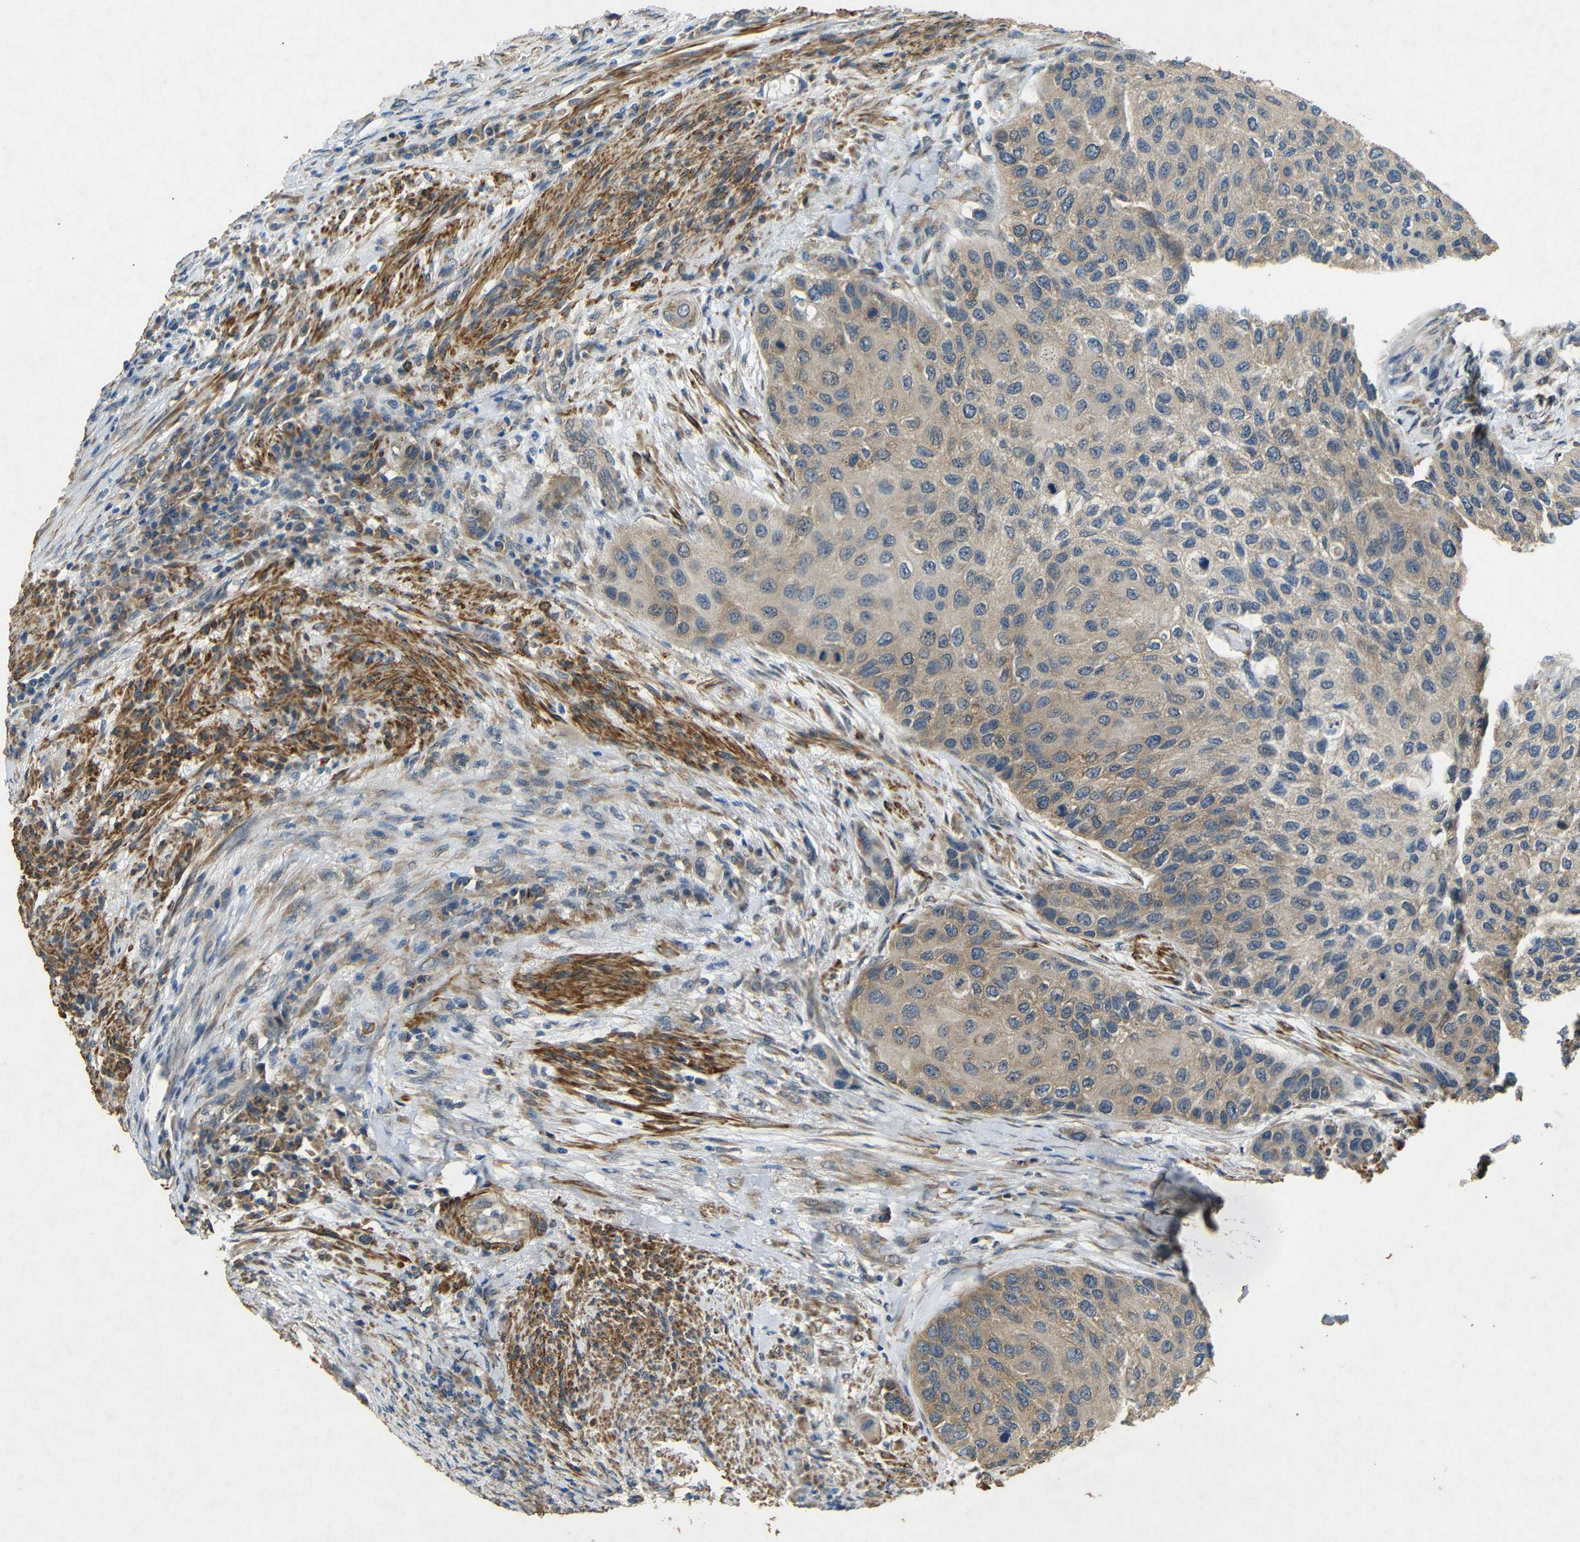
{"staining": {"intensity": "moderate", "quantity": ">75%", "location": "cytoplasmic/membranous"}, "tissue": "urothelial cancer", "cell_type": "Tumor cells", "image_type": "cancer", "snomed": [{"axis": "morphology", "description": "Urothelial carcinoma, High grade"}, {"axis": "topography", "description": "Urinary bladder"}], "caption": "Immunohistochemistry of high-grade urothelial carcinoma displays medium levels of moderate cytoplasmic/membranous staining in approximately >75% of tumor cells. The protein is stained brown, and the nuclei are stained in blue (DAB (3,3'-diaminobenzidine) IHC with brightfield microscopy, high magnification).", "gene": "BNIP3", "patient": {"sex": "female", "age": 56}}